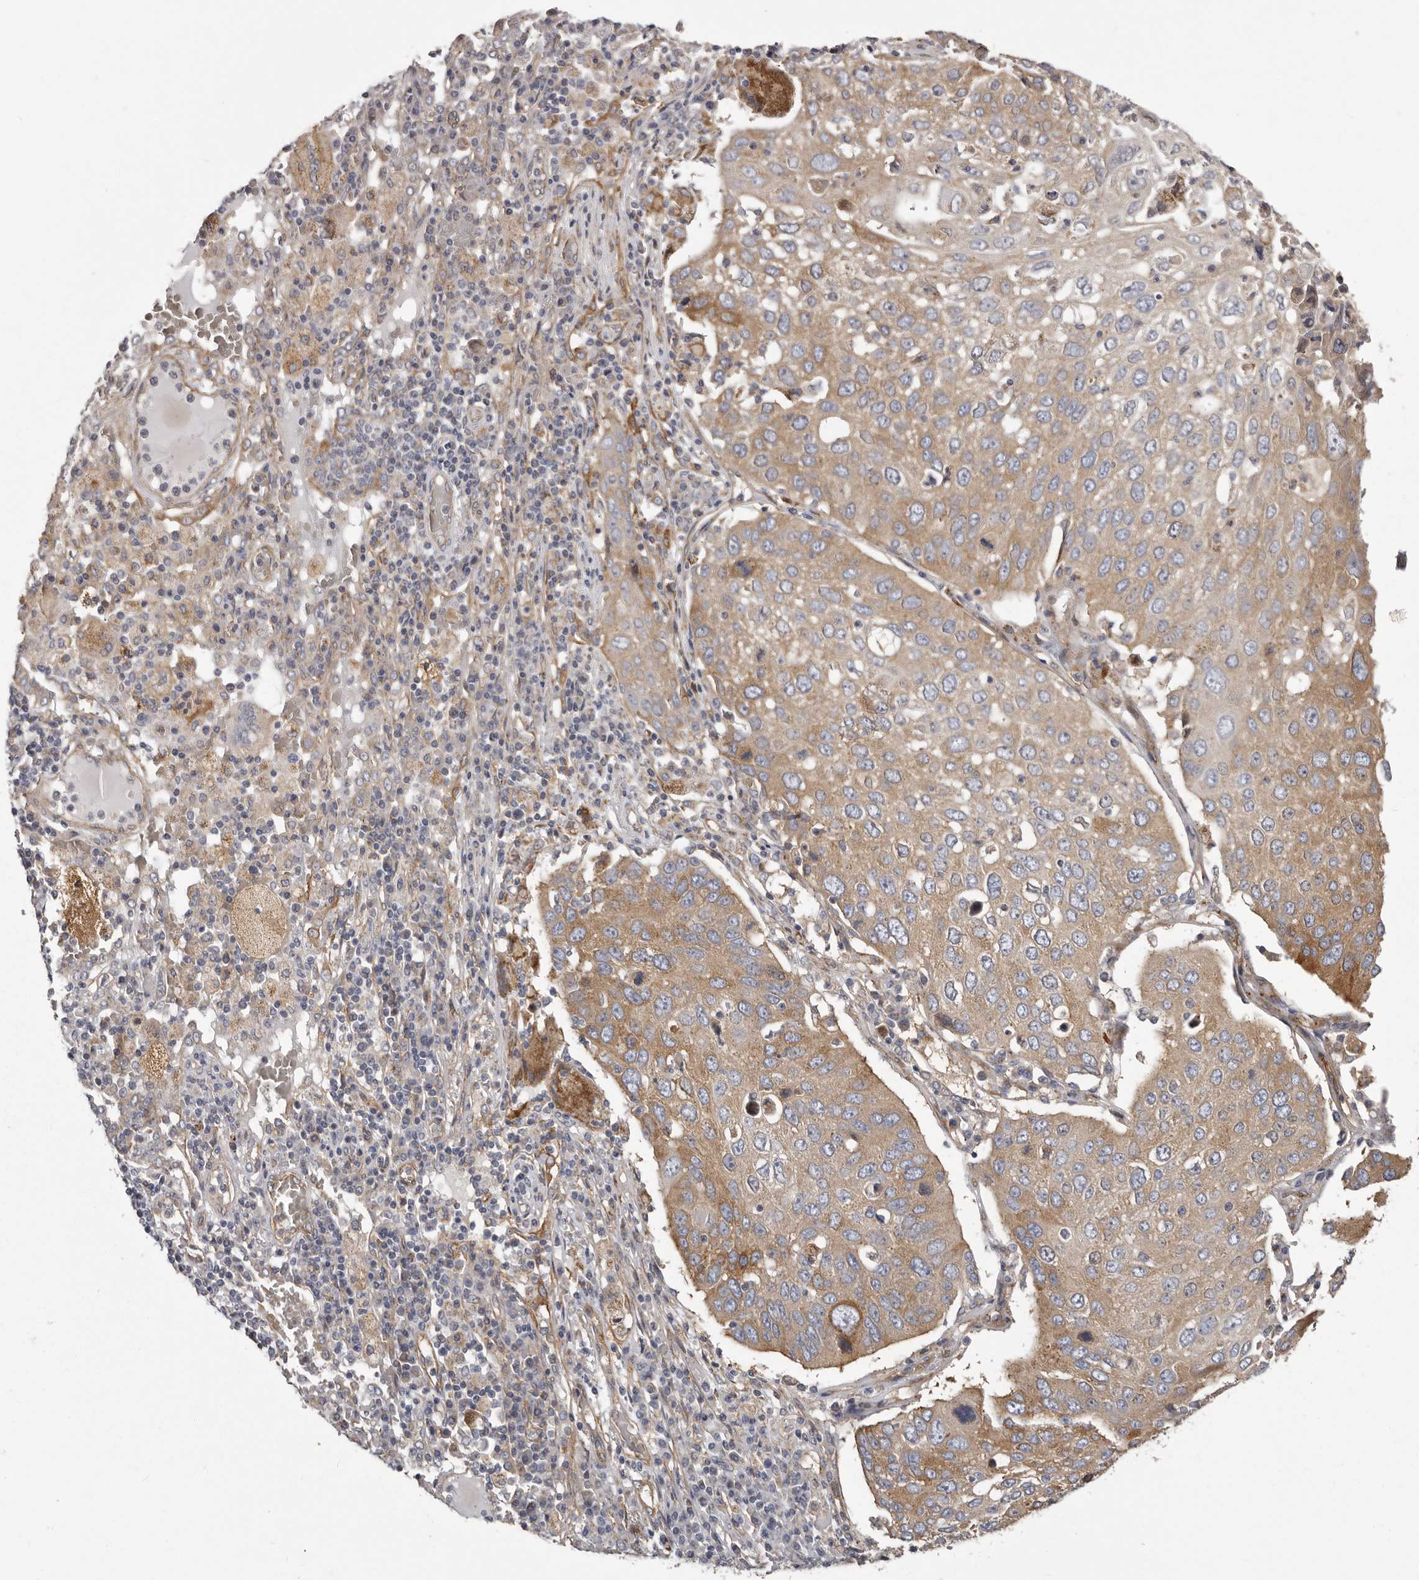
{"staining": {"intensity": "moderate", "quantity": "25%-75%", "location": "cytoplasmic/membranous"}, "tissue": "lung cancer", "cell_type": "Tumor cells", "image_type": "cancer", "snomed": [{"axis": "morphology", "description": "Squamous cell carcinoma, NOS"}, {"axis": "topography", "description": "Lung"}], "caption": "The micrograph reveals a brown stain indicating the presence of a protein in the cytoplasmic/membranous of tumor cells in lung cancer (squamous cell carcinoma).", "gene": "ENAH", "patient": {"sex": "male", "age": 65}}